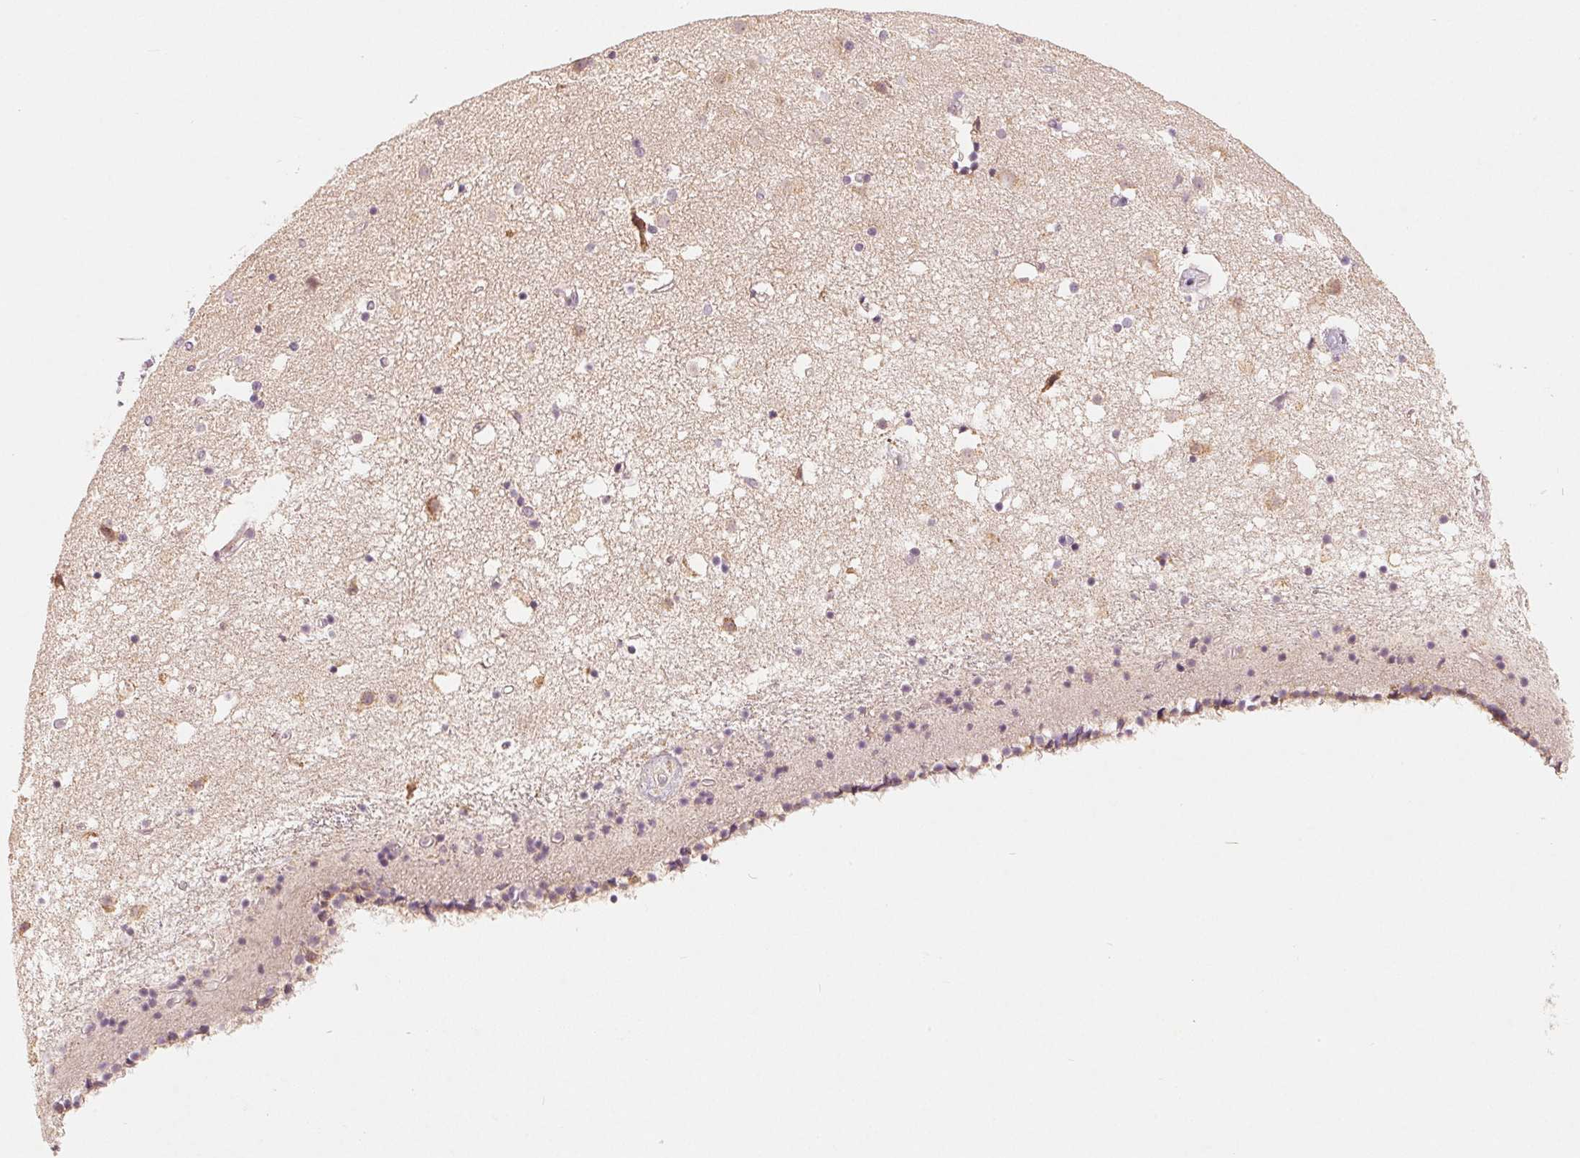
{"staining": {"intensity": "negative", "quantity": "none", "location": "none"}, "tissue": "caudate", "cell_type": "Glial cells", "image_type": "normal", "snomed": [{"axis": "morphology", "description": "Normal tissue, NOS"}, {"axis": "topography", "description": "Lateral ventricle wall"}], "caption": "Glial cells show no significant staining in unremarkable caudate.", "gene": "GHITM", "patient": {"sex": "female", "age": 71}}